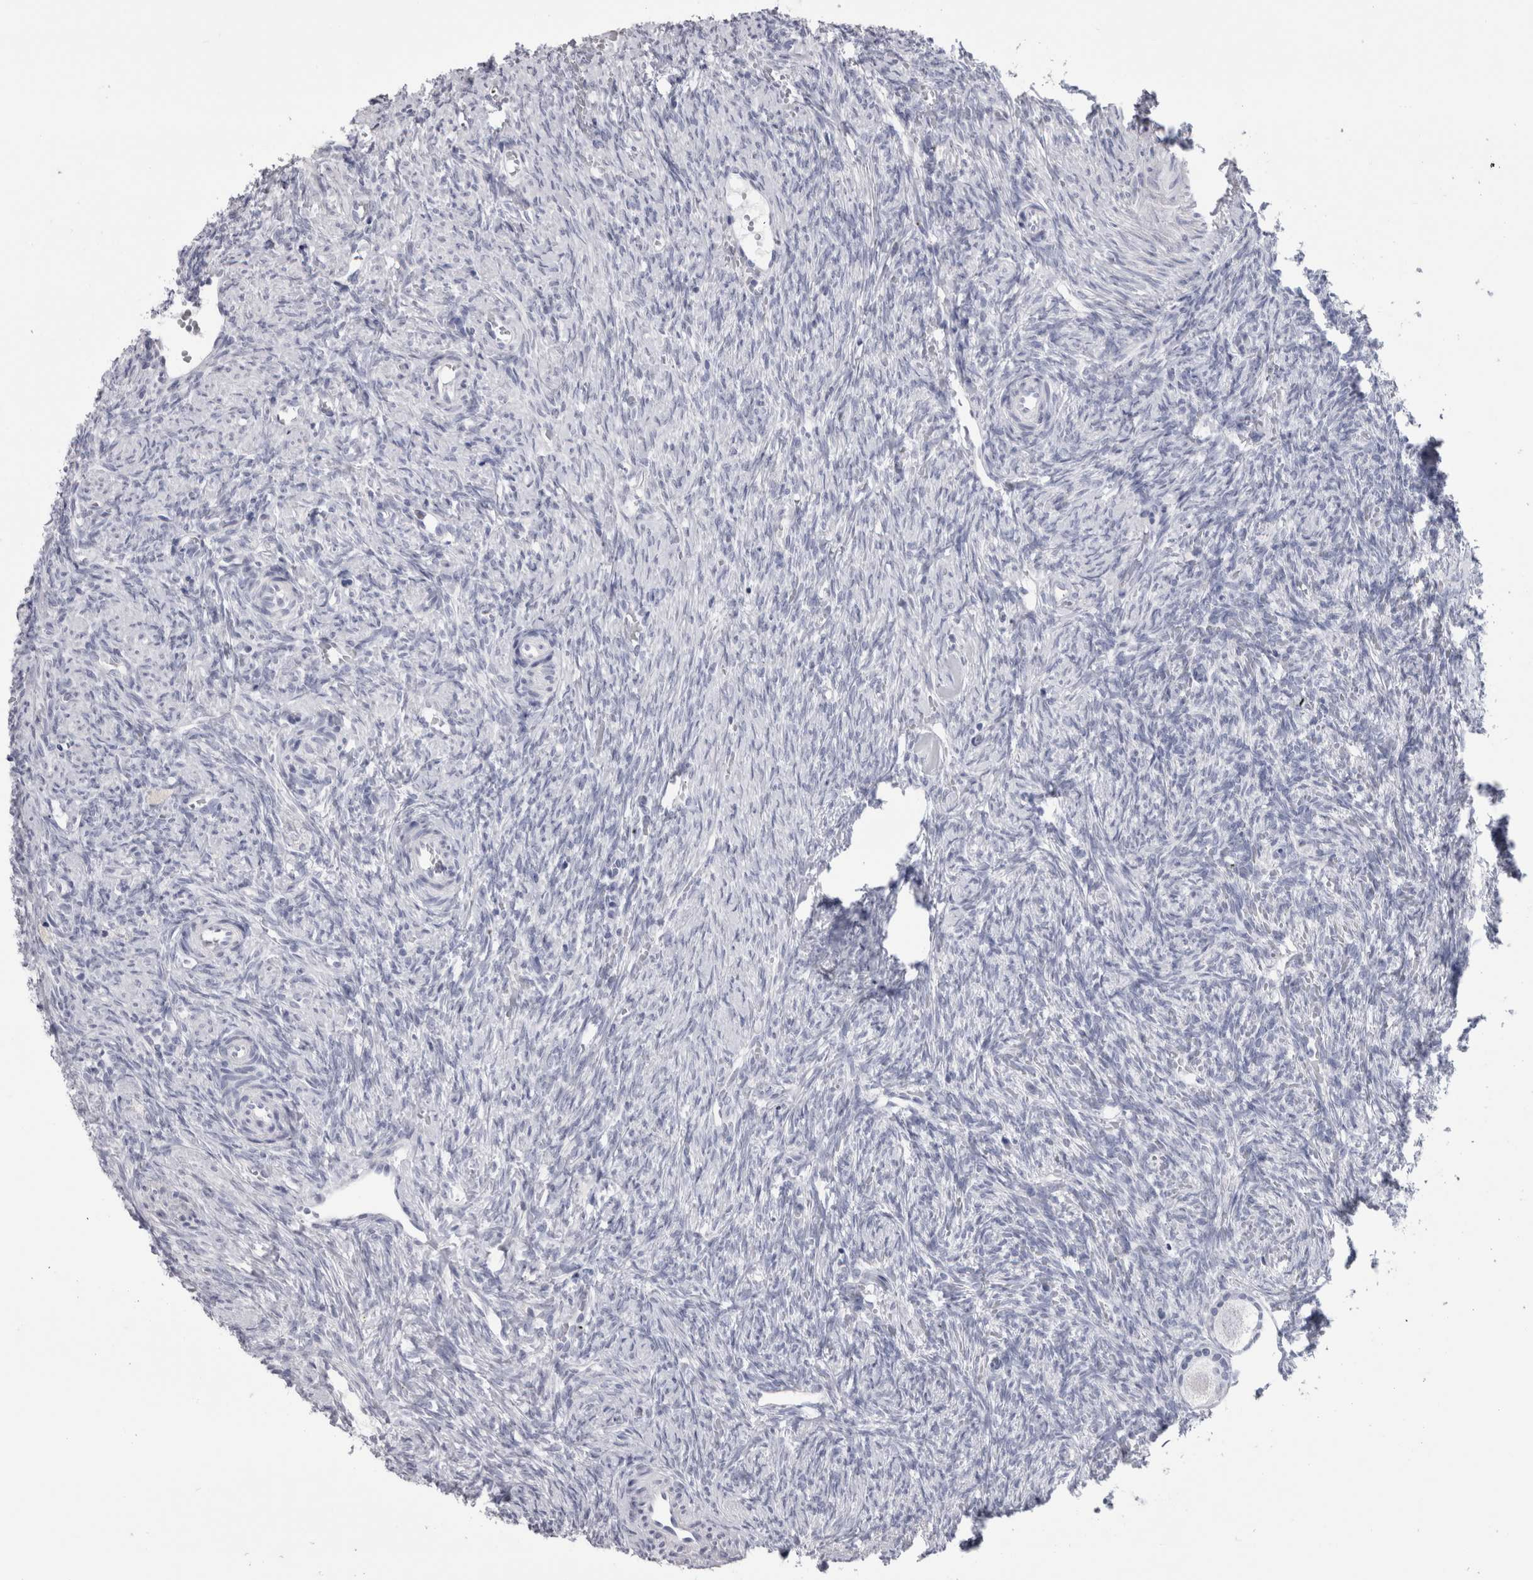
{"staining": {"intensity": "negative", "quantity": "none", "location": "none"}, "tissue": "ovary", "cell_type": "Ovarian stroma cells", "image_type": "normal", "snomed": [{"axis": "morphology", "description": "Normal tissue, NOS"}, {"axis": "topography", "description": "Ovary"}], "caption": "An image of ovary stained for a protein displays no brown staining in ovarian stroma cells. (Brightfield microscopy of DAB immunohistochemistry at high magnification).", "gene": "PTH", "patient": {"sex": "female", "age": 41}}